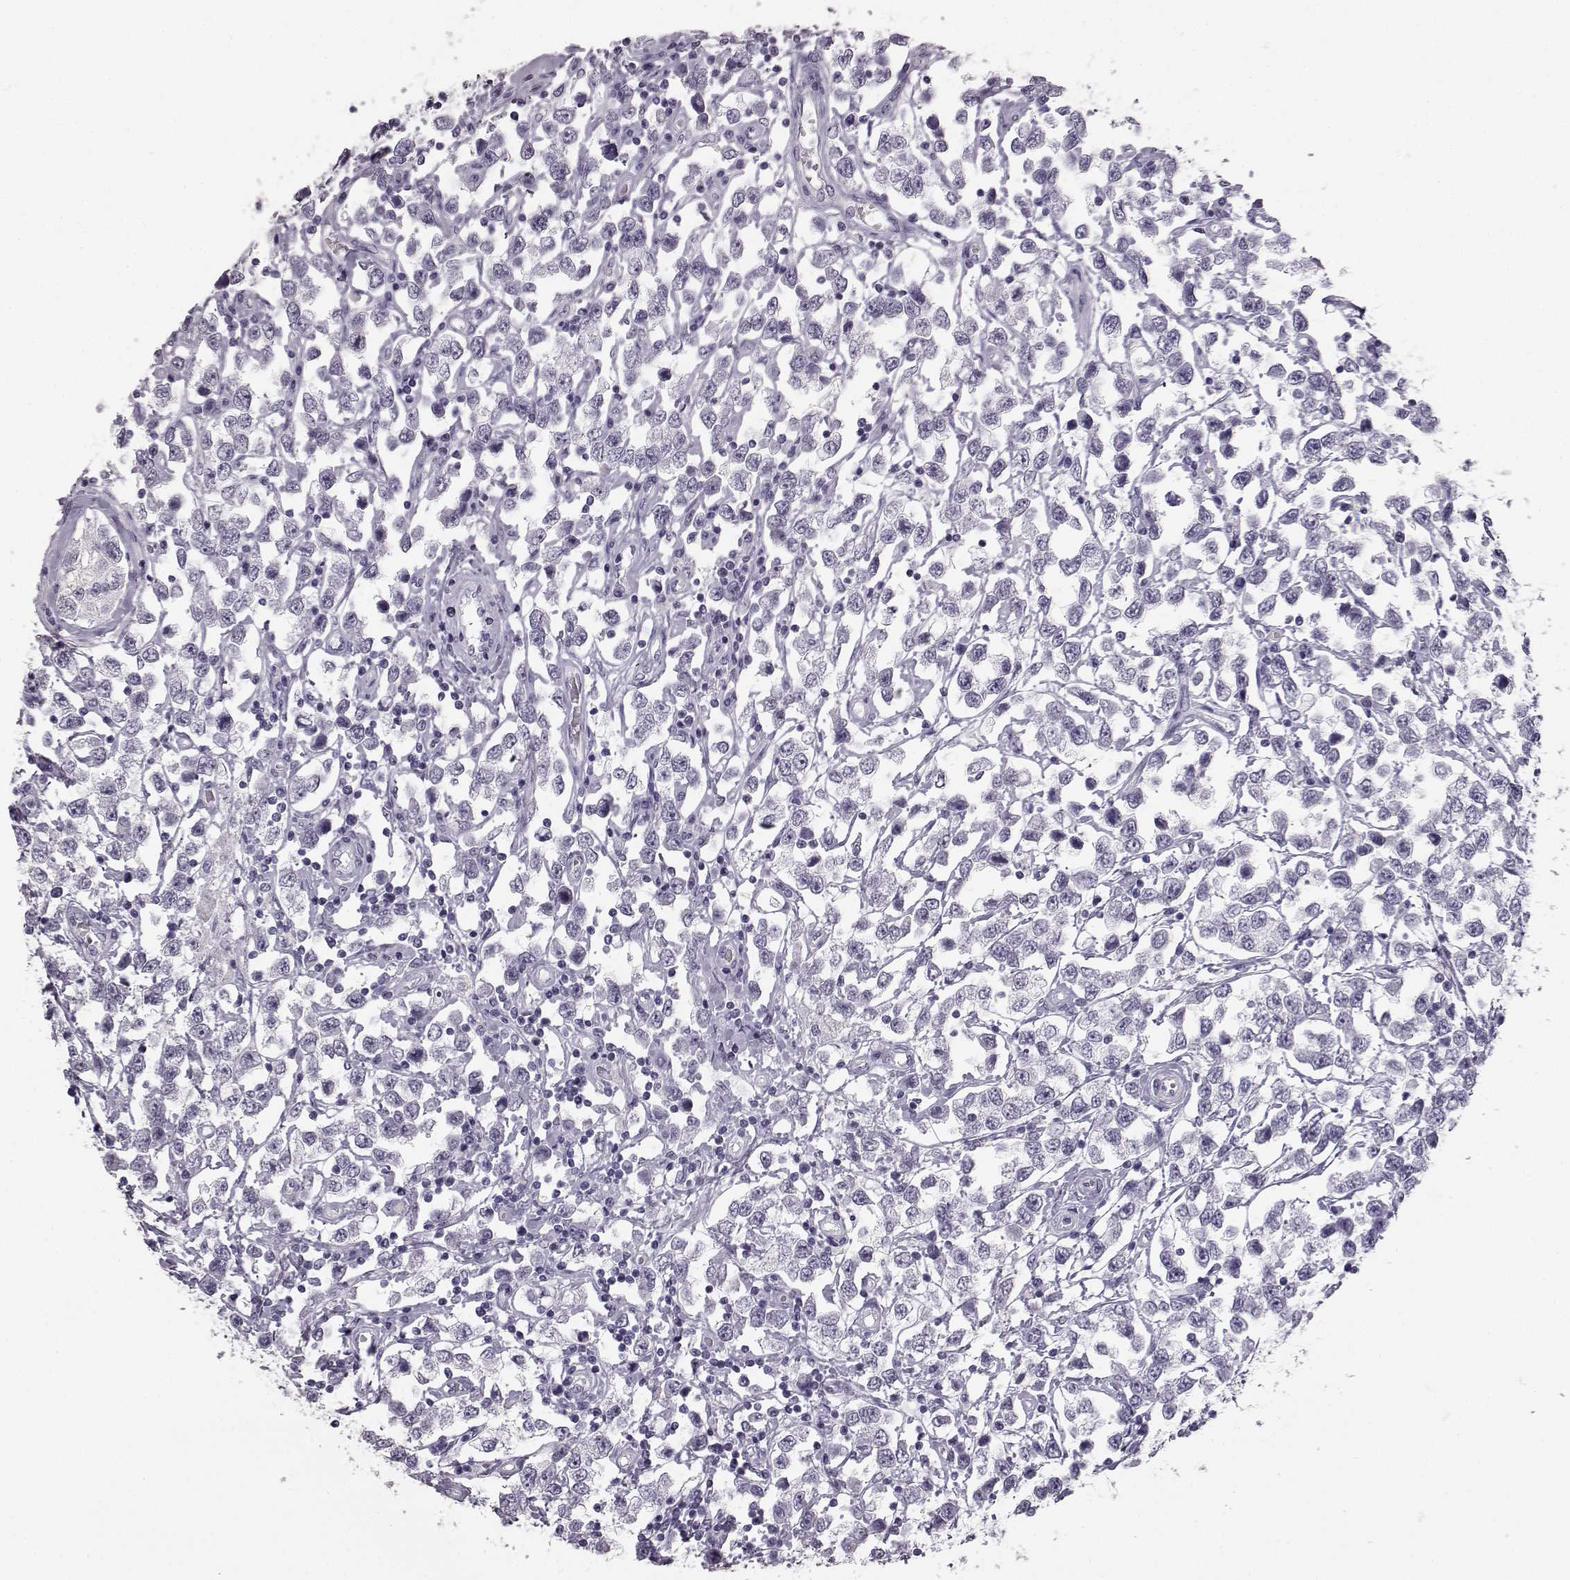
{"staining": {"intensity": "negative", "quantity": "none", "location": "none"}, "tissue": "testis cancer", "cell_type": "Tumor cells", "image_type": "cancer", "snomed": [{"axis": "morphology", "description": "Seminoma, NOS"}, {"axis": "topography", "description": "Testis"}], "caption": "Immunohistochemistry photomicrograph of human testis cancer (seminoma) stained for a protein (brown), which exhibits no expression in tumor cells. (Immunohistochemistry (ihc), brightfield microscopy, high magnification).", "gene": "BFSP2", "patient": {"sex": "male", "age": 34}}